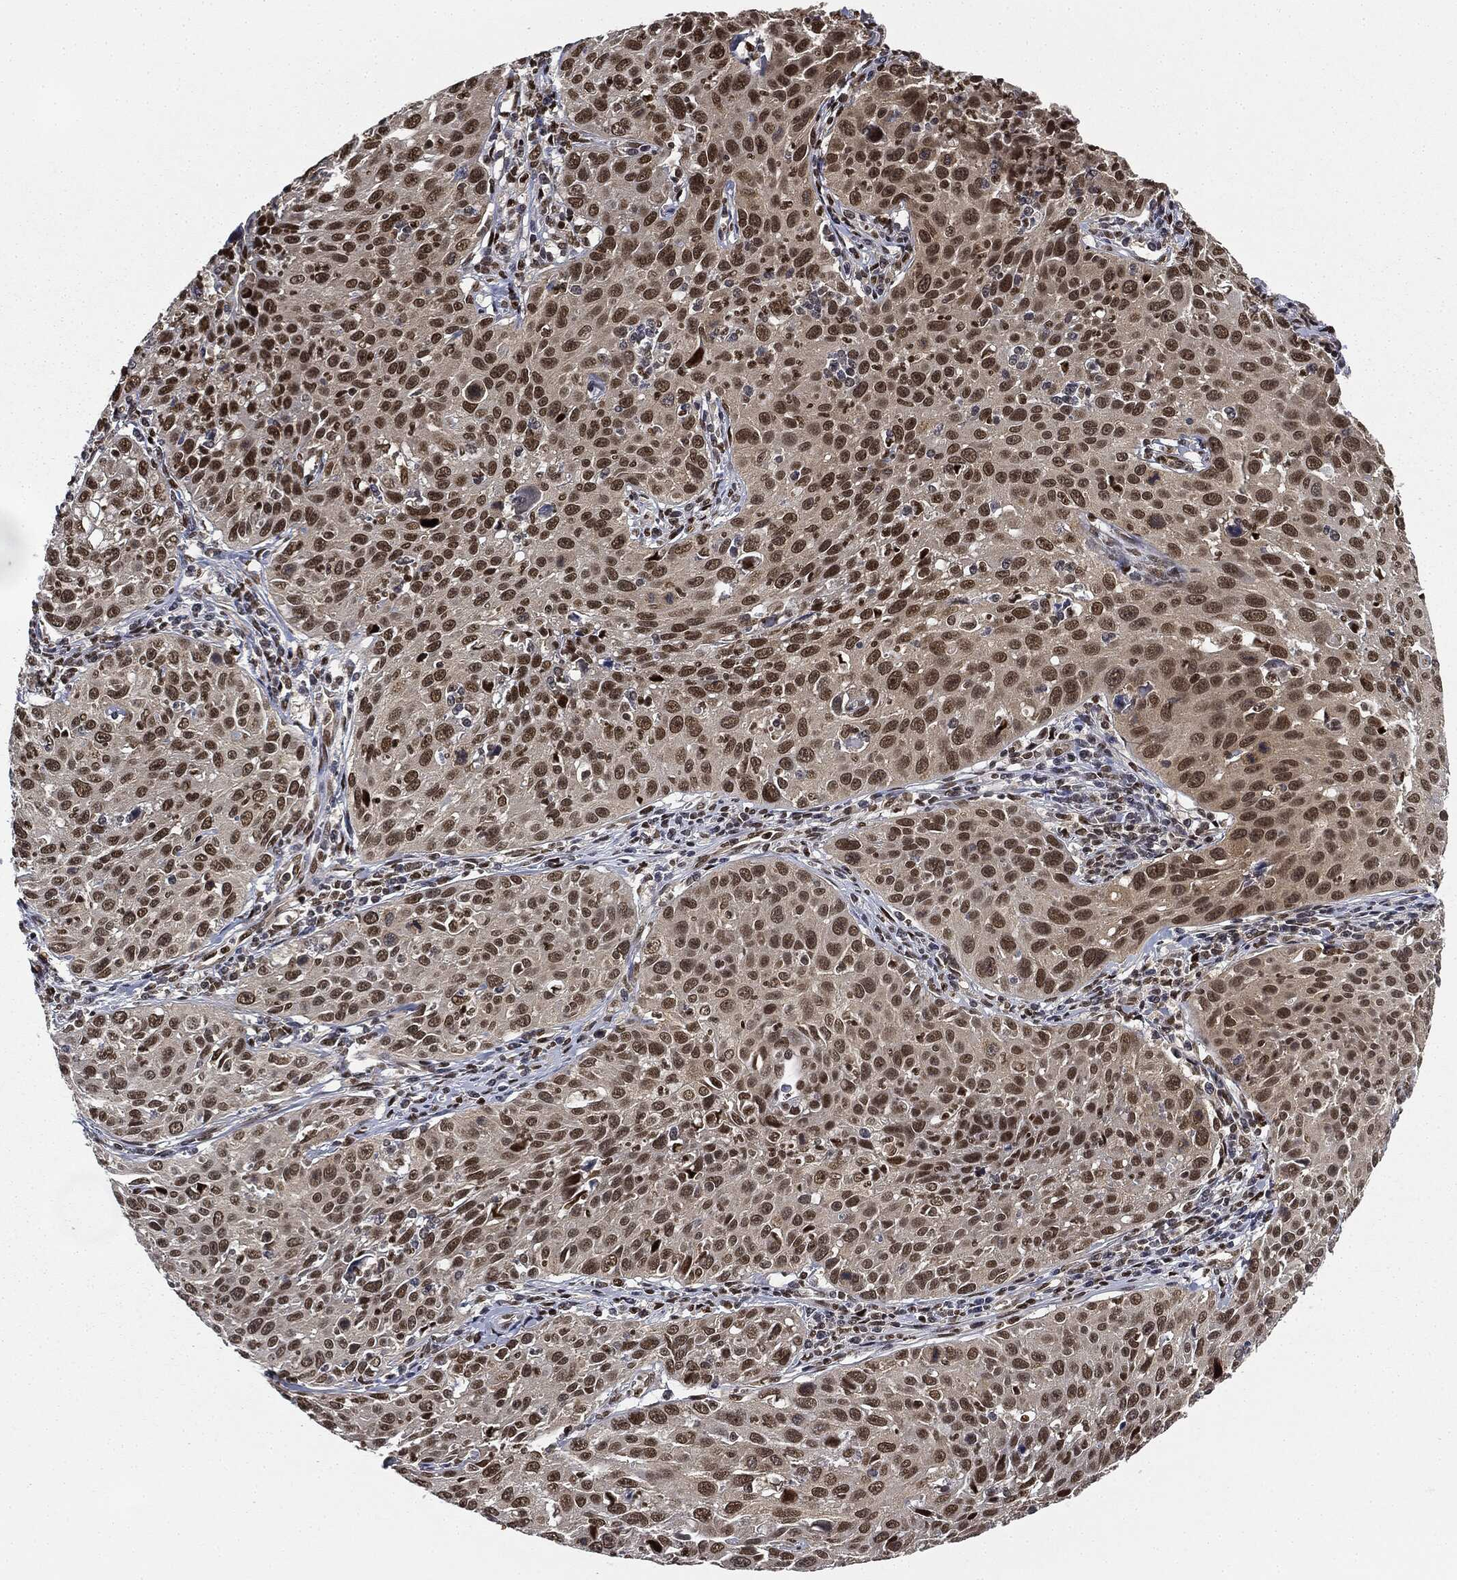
{"staining": {"intensity": "strong", "quantity": ">75%", "location": "nuclear"}, "tissue": "cervical cancer", "cell_type": "Tumor cells", "image_type": "cancer", "snomed": [{"axis": "morphology", "description": "Squamous cell carcinoma, NOS"}, {"axis": "topography", "description": "Cervix"}], "caption": "IHC (DAB) staining of human cervical squamous cell carcinoma exhibits strong nuclear protein positivity in approximately >75% of tumor cells.", "gene": "TBC1D22A", "patient": {"sex": "female", "age": 26}}